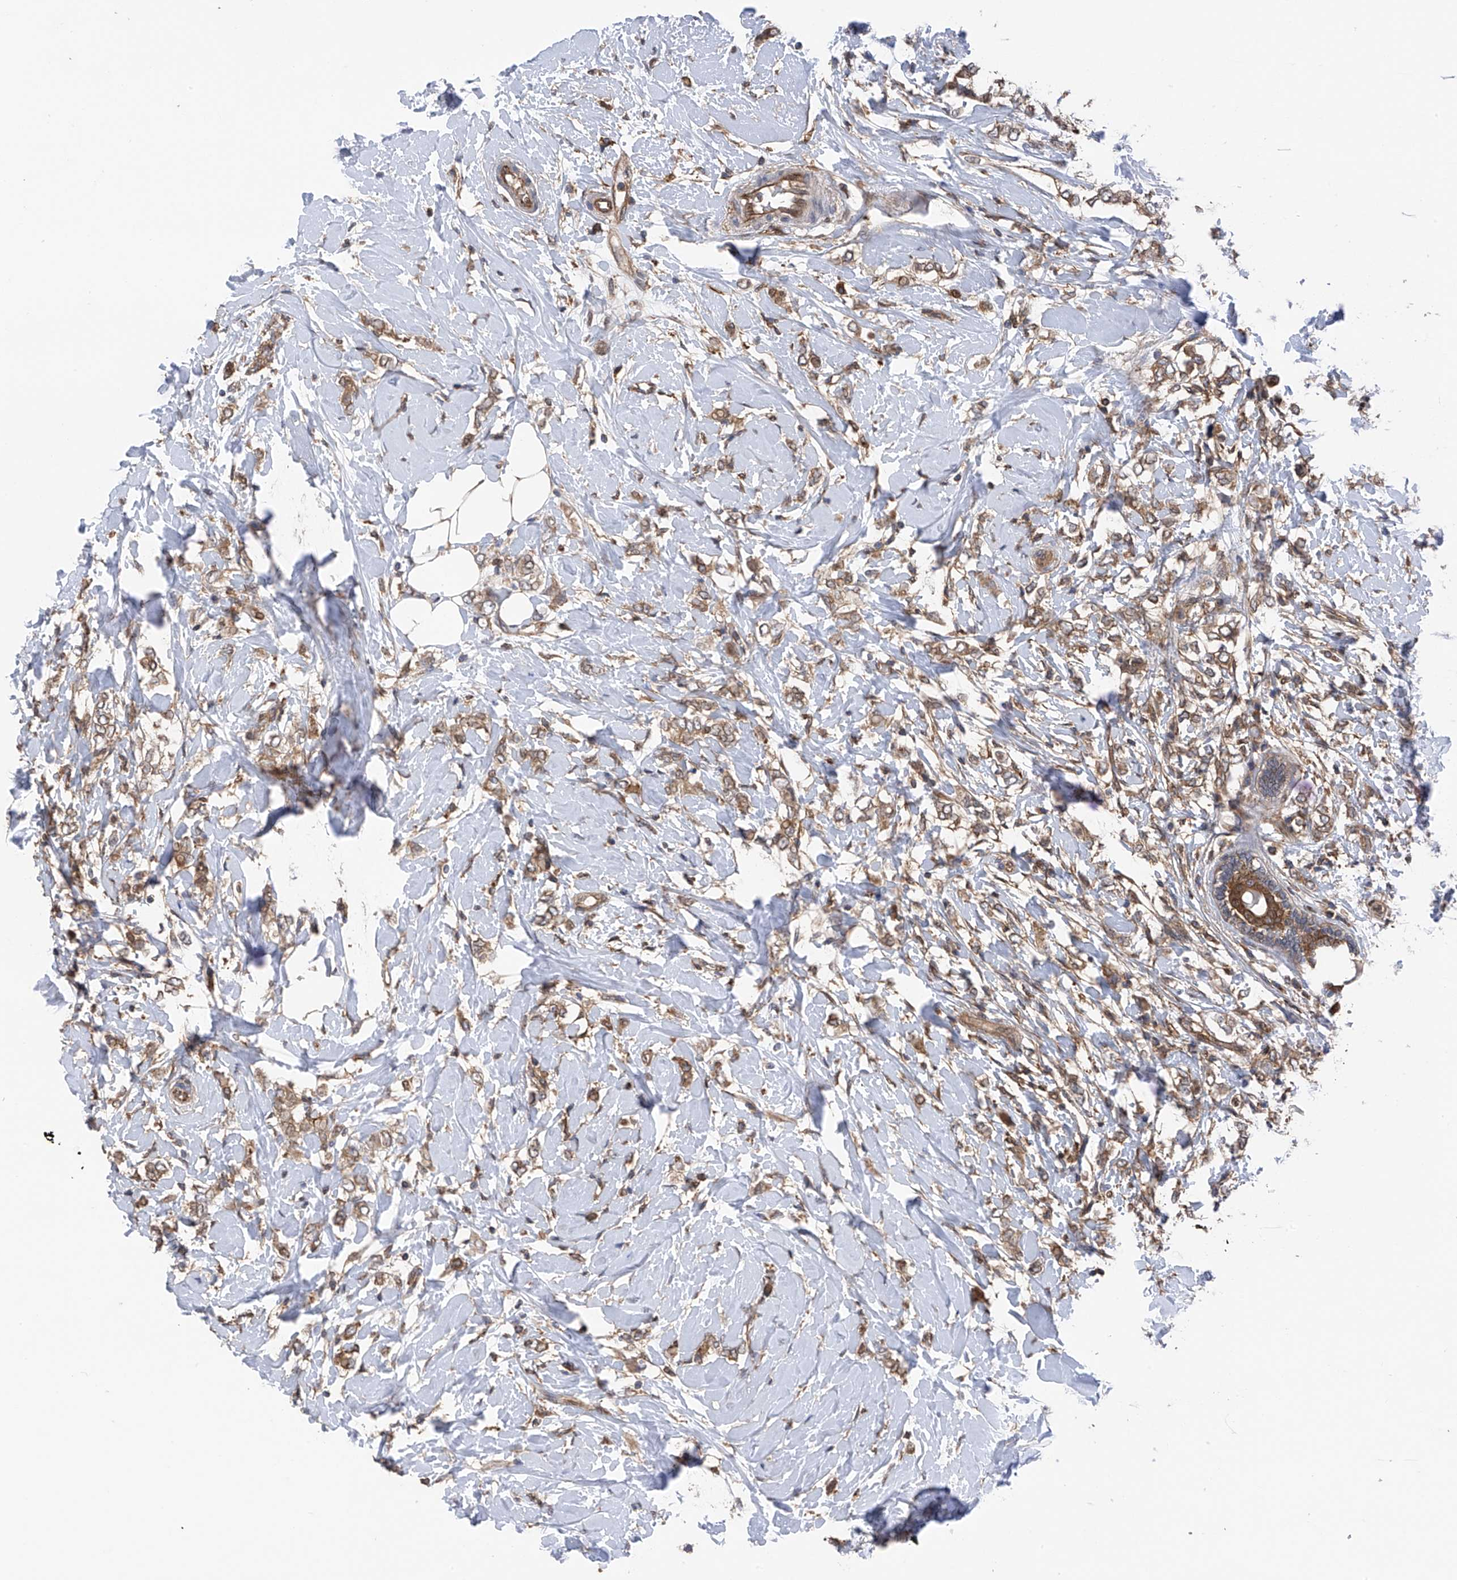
{"staining": {"intensity": "moderate", "quantity": ">75%", "location": "cytoplasmic/membranous"}, "tissue": "breast cancer", "cell_type": "Tumor cells", "image_type": "cancer", "snomed": [{"axis": "morphology", "description": "Normal tissue, NOS"}, {"axis": "morphology", "description": "Lobular carcinoma"}, {"axis": "topography", "description": "Breast"}], "caption": "An image of breast cancer (lobular carcinoma) stained for a protein shows moderate cytoplasmic/membranous brown staining in tumor cells.", "gene": "CHPF", "patient": {"sex": "female", "age": 47}}